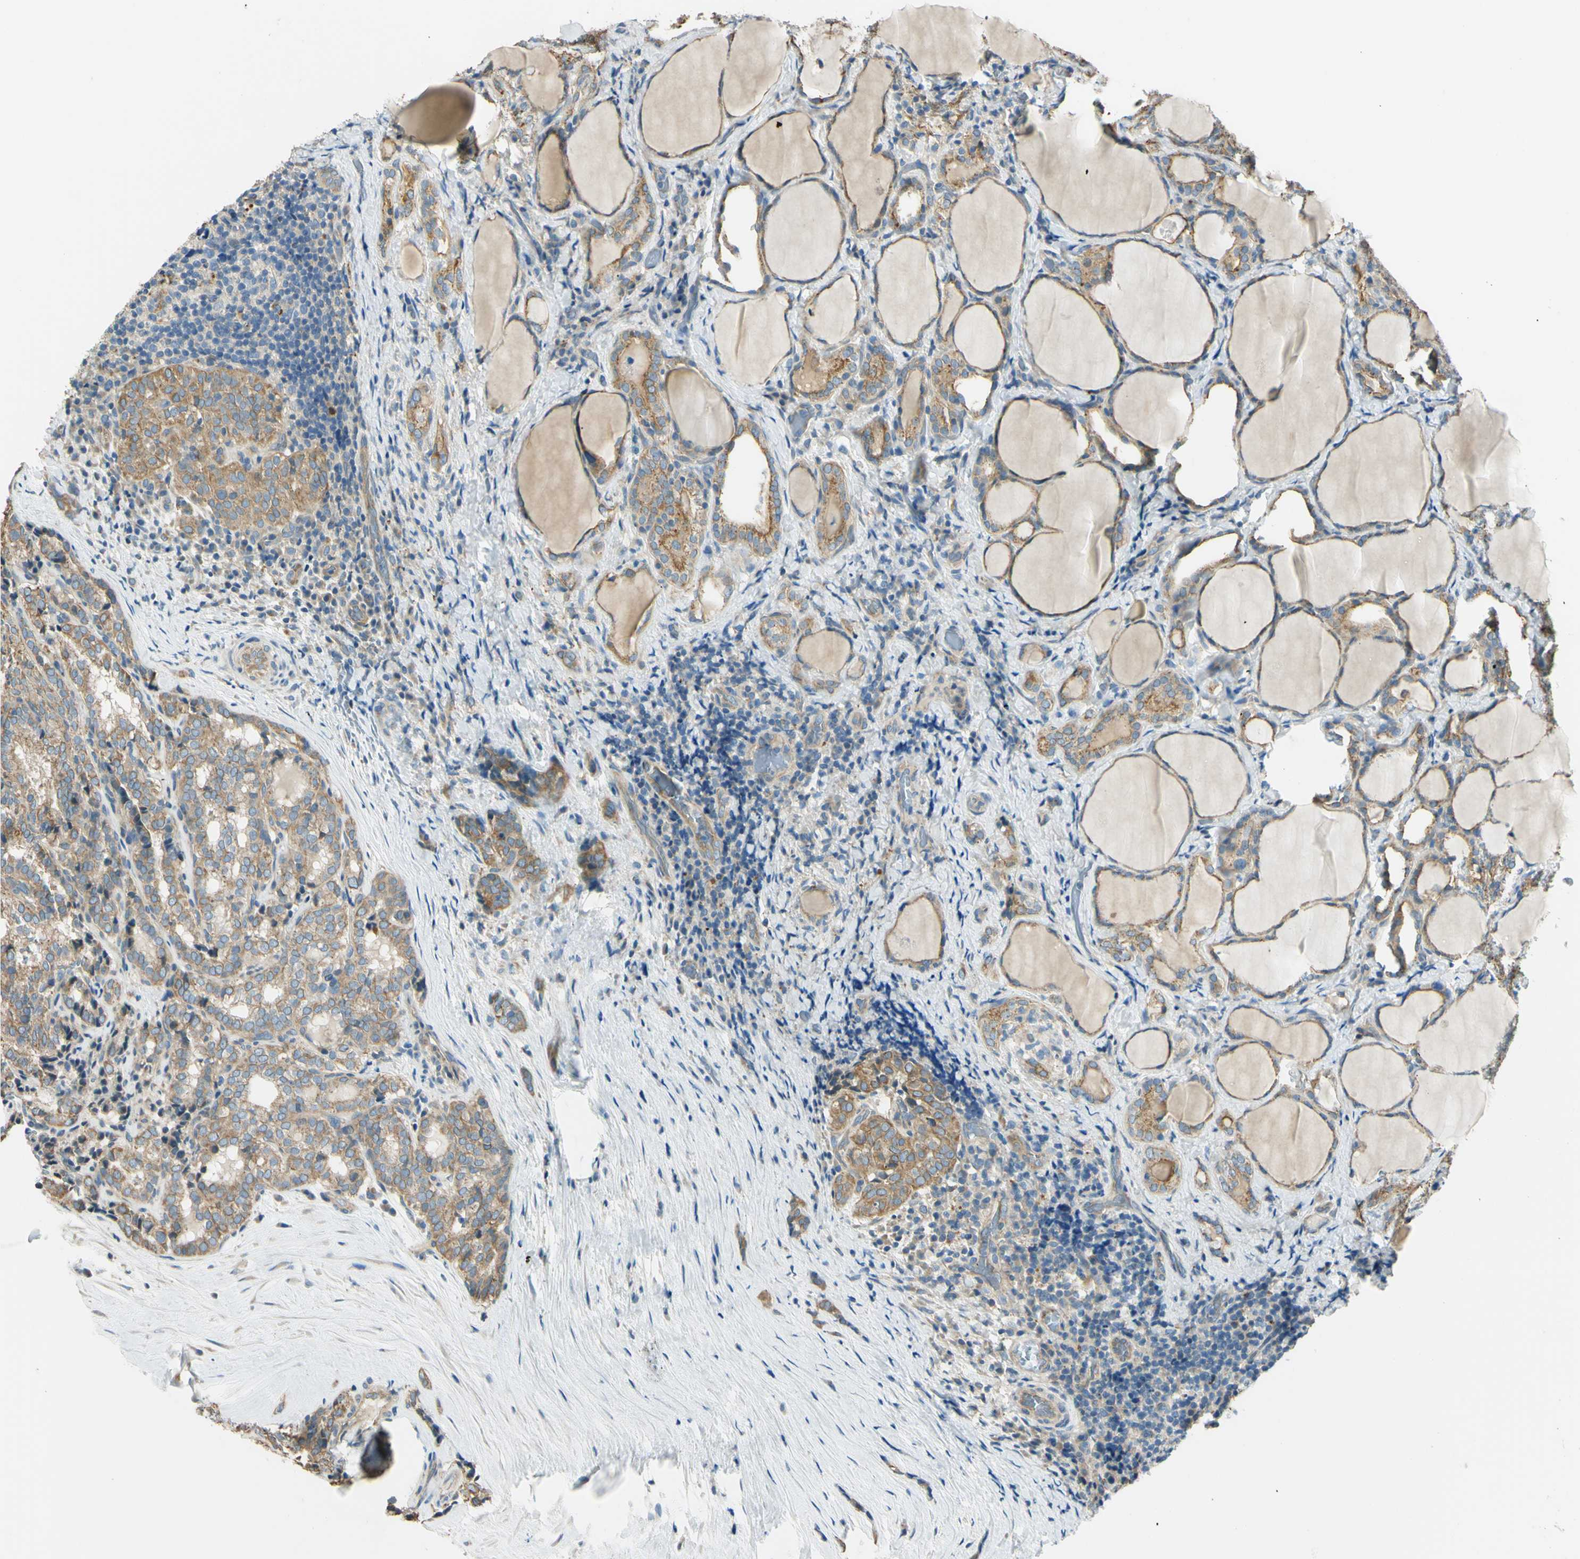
{"staining": {"intensity": "moderate", "quantity": ">75%", "location": "cytoplasmic/membranous"}, "tissue": "thyroid cancer", "cell_type": "Tumor cells", "image_type": "cancer", "snomed": [{"axis": "morphology", "description": "Normal tissue, NOS"}, {"axis": "morphology", "description": "Papillary adenocarcinoma, NOS"}, {"axis": "topography", "description": "Thyroid gland"}], "caption": "The image exhibits staining of papillary adenocarcinoma (thyroid), revealing moderate cytoplasmic/membranous protein expression (brown color) within tumor cells. (IHC, brightfield microscopy, high magnification).", "gene": "LAMA3", "patient": {"sex": "female", "age": 30}}